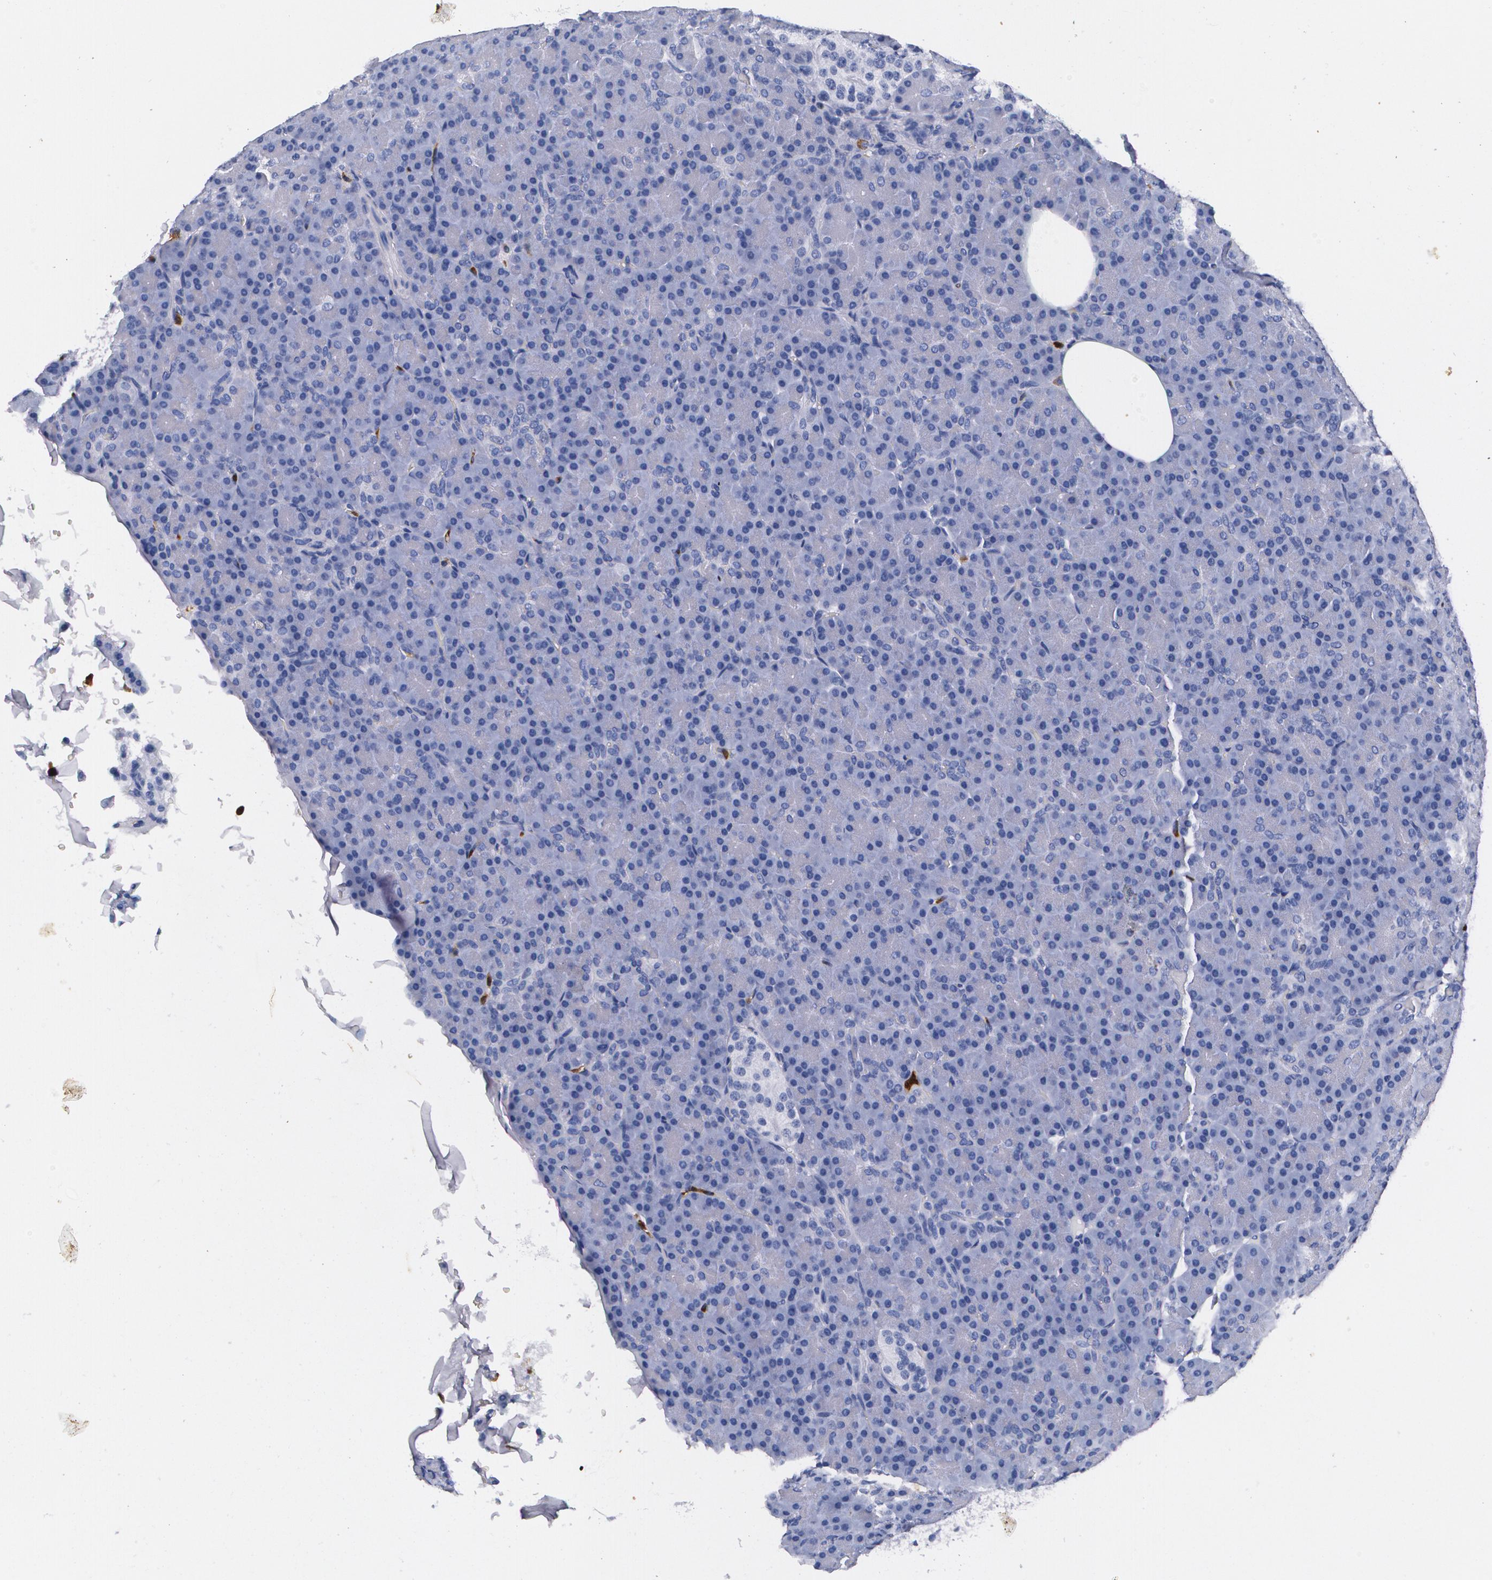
{"staining": {"intensity": "negative", "quantity": "none", "location": "none"}, "tissue": "pancreas", "cell_type": "Exocrine glandular cells", "image_type": "normal", "snomed": [{"axis": "morphology", "description": "Normal tissue, NOS"}, {"axis": "topography", "description": "Pancreas"}], "caption": "Exocrine glandular cells are negative for brown protein staining in normal pancreas.", "gene": "S100A8", "patient": {"sex": "female", "age": 43}}